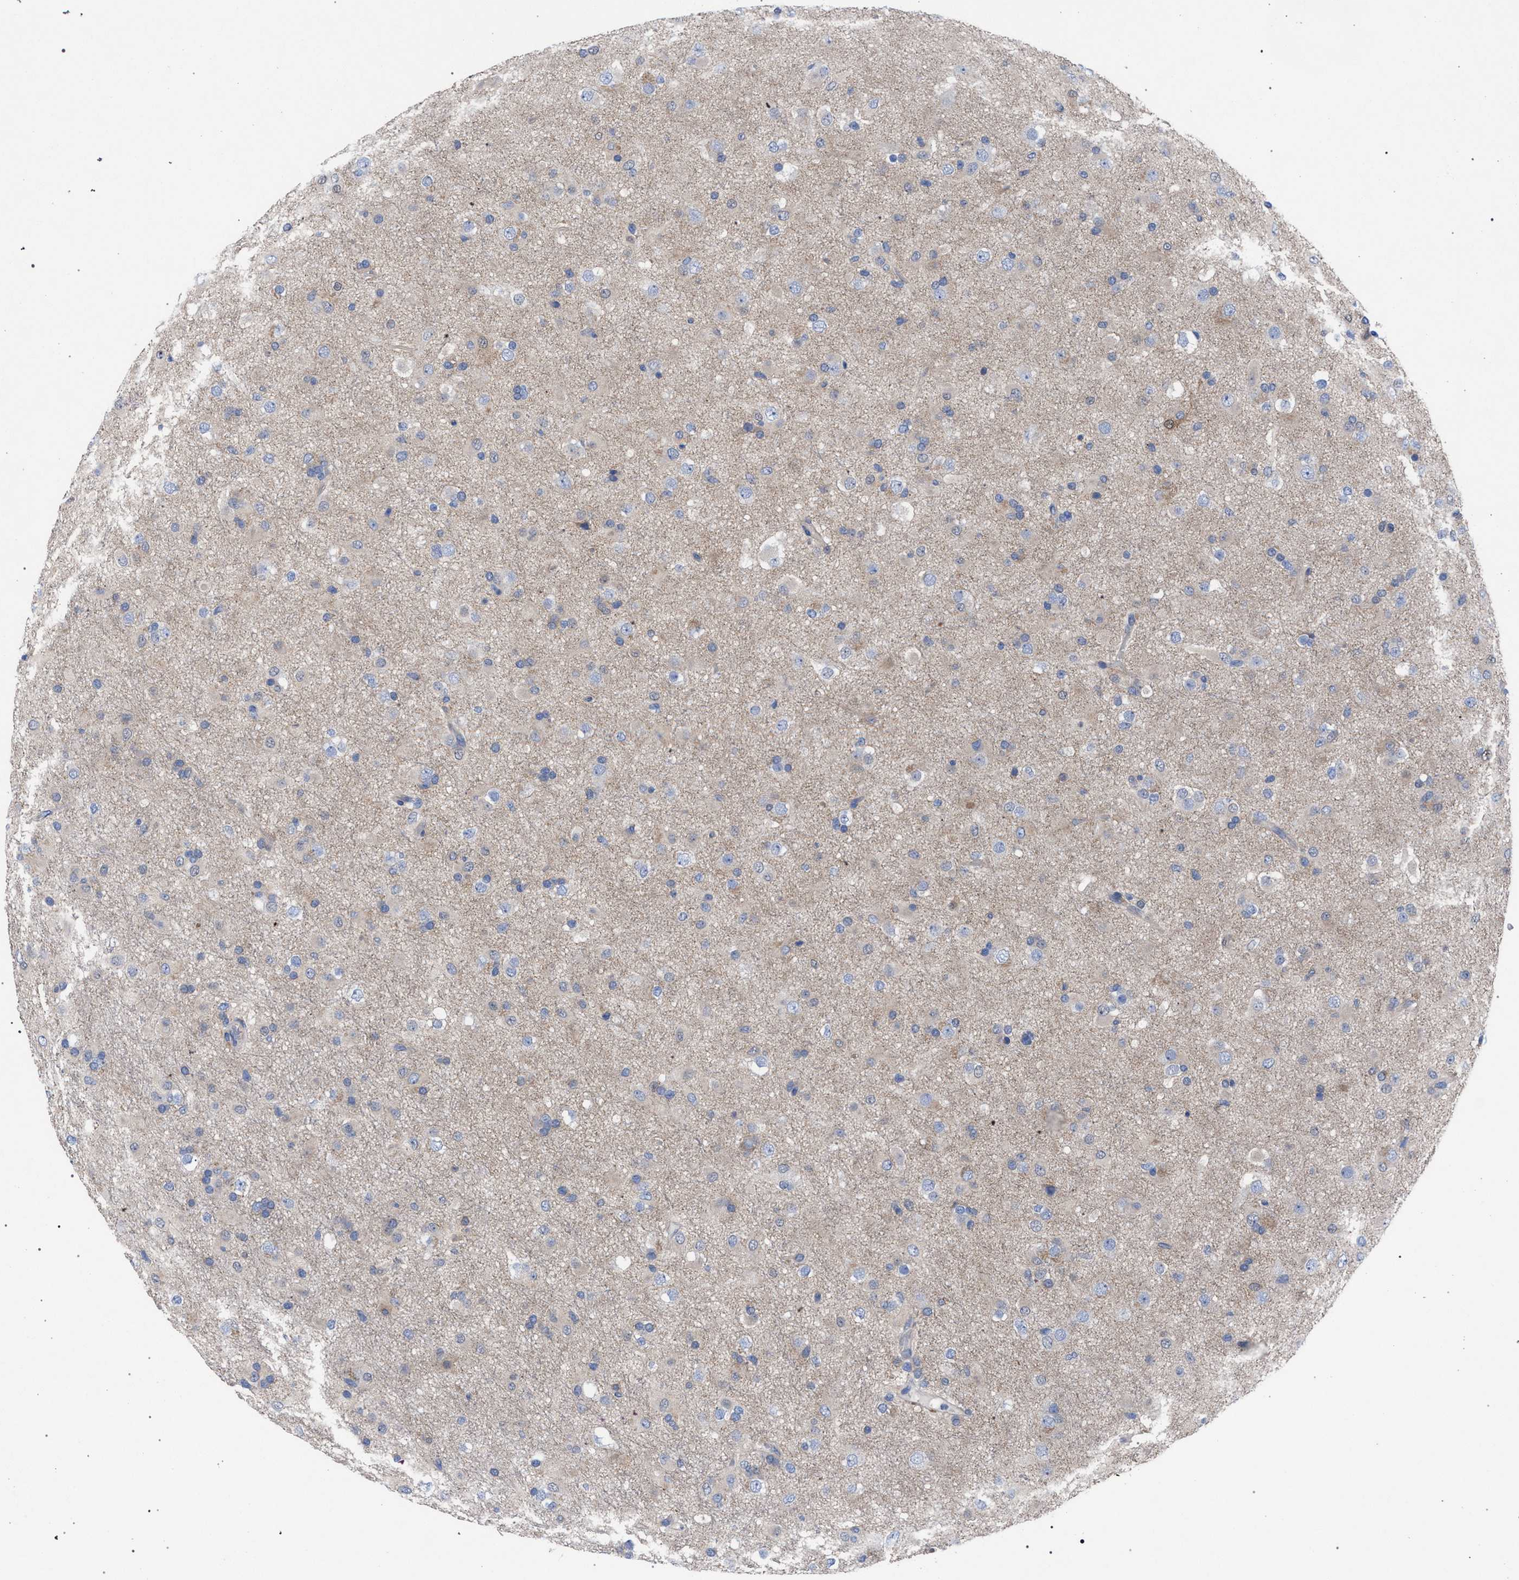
{"staining": {"intensity": "weak", "quantity": "<25%", "location": "cytoplasmic/membranous"}, "tissue": "glioma", "cell_type": "Tumor cells", "image_type": "cancer", "snomed": [{"axis": "morphology", "description": "Glioma, malignant, Low grade"}, {"axis": "topography", "description": "Brain"}], "caption": "There is no significant staining in tumor cells of glioma.", "gene": "GMPR", "patient": {"sex": "male", "age": 65}}